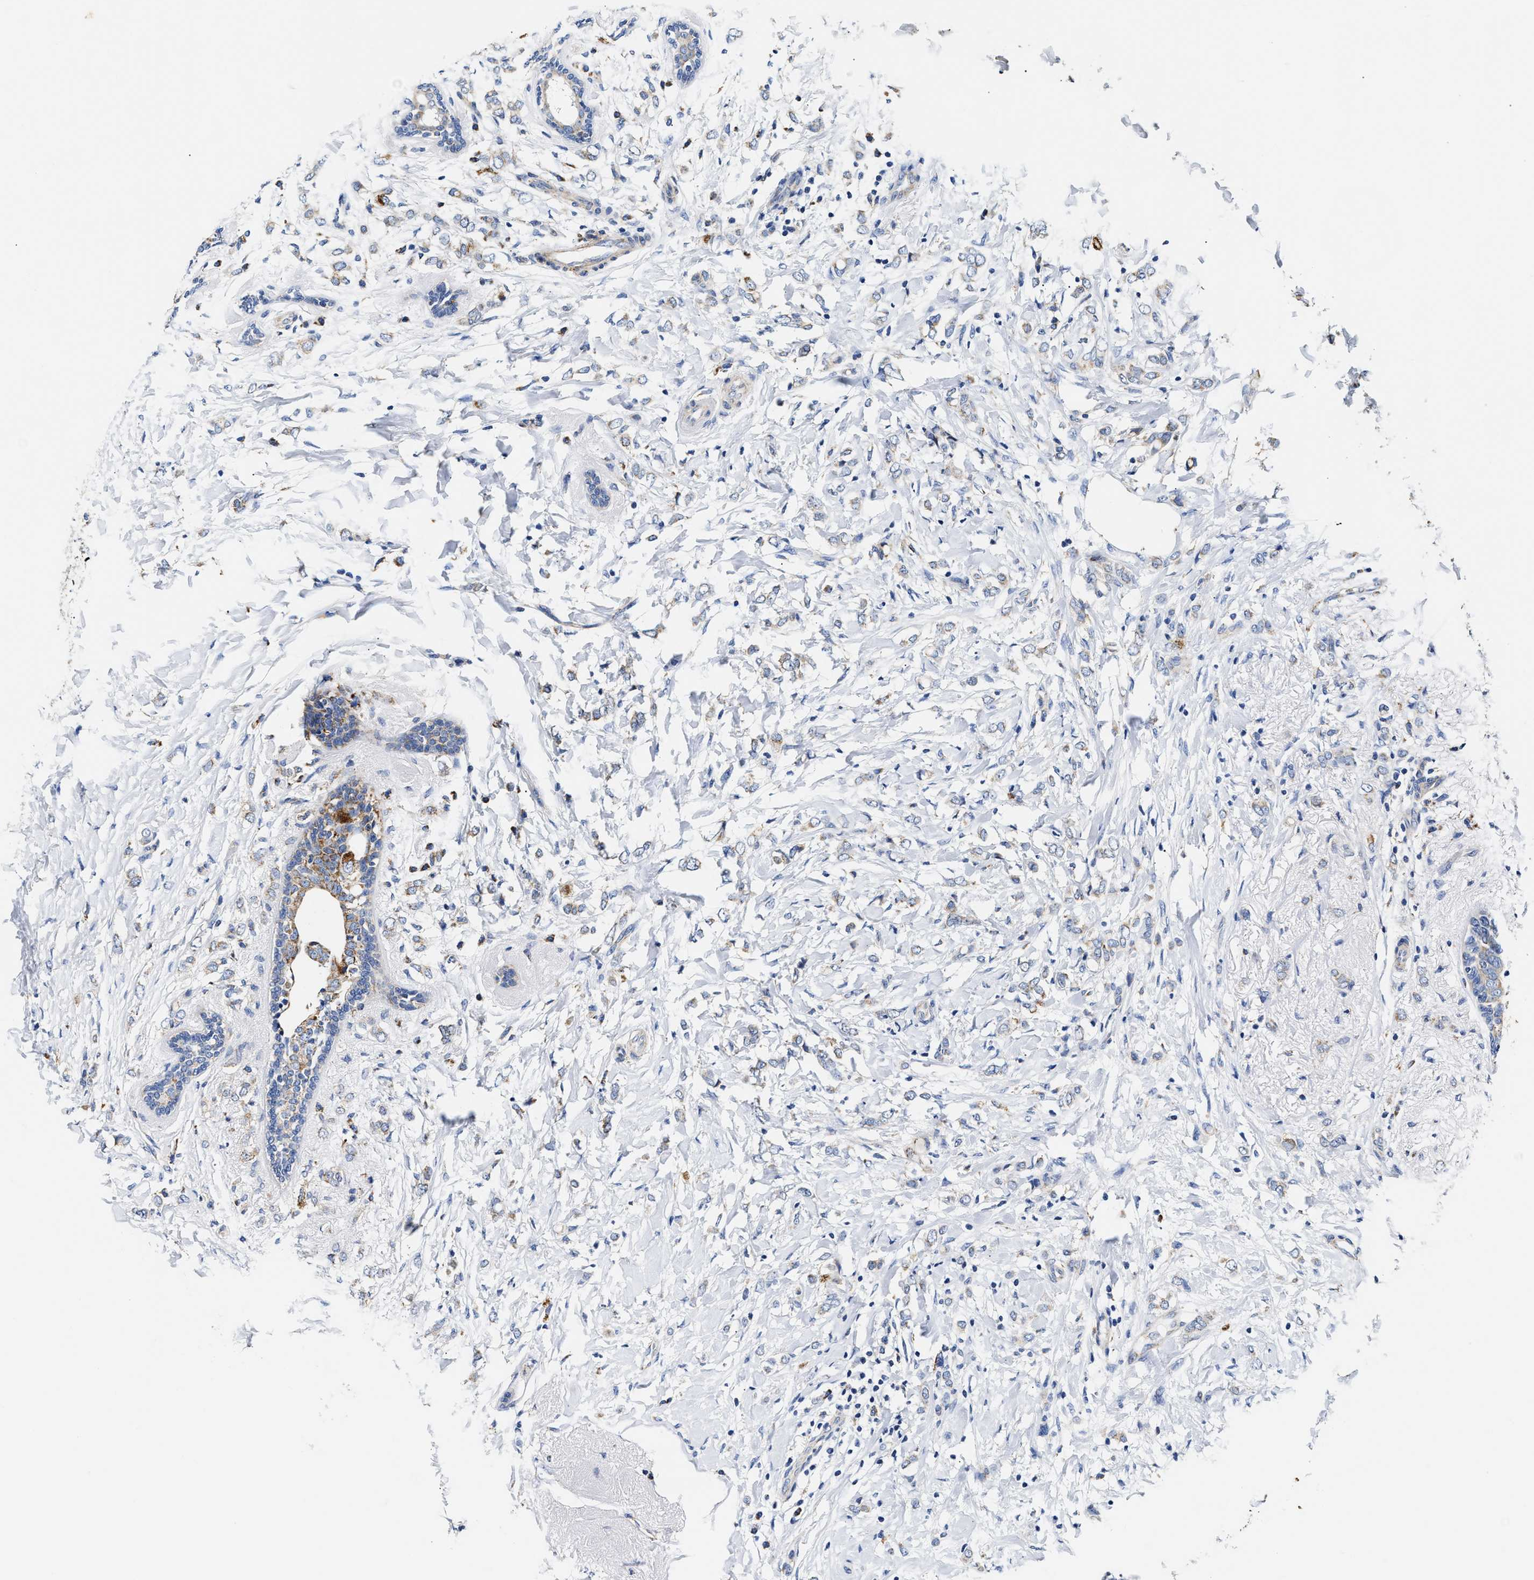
{"staining": {"intensity": "moderate", "quantity": "<25%", "location": "cytoplasmic/membranous"}, "tissue": "breast cancer", "cell_type": "Tumor cells", "image_type": "cancer", "snomed": [{"axis": "morphology", "description": "Normal tissue, NOS"}, {"axis": "morphology", "description": "Lobular carcinoma"}, {"axis": "topography", "description": "Breast"}], "caption": "Breast lobular carcinoma stained with a protein marker demonstrates moderate staining in tumor cells.", "gene": "ACADVL", "patient": {"sex": "female", "age": 47}}